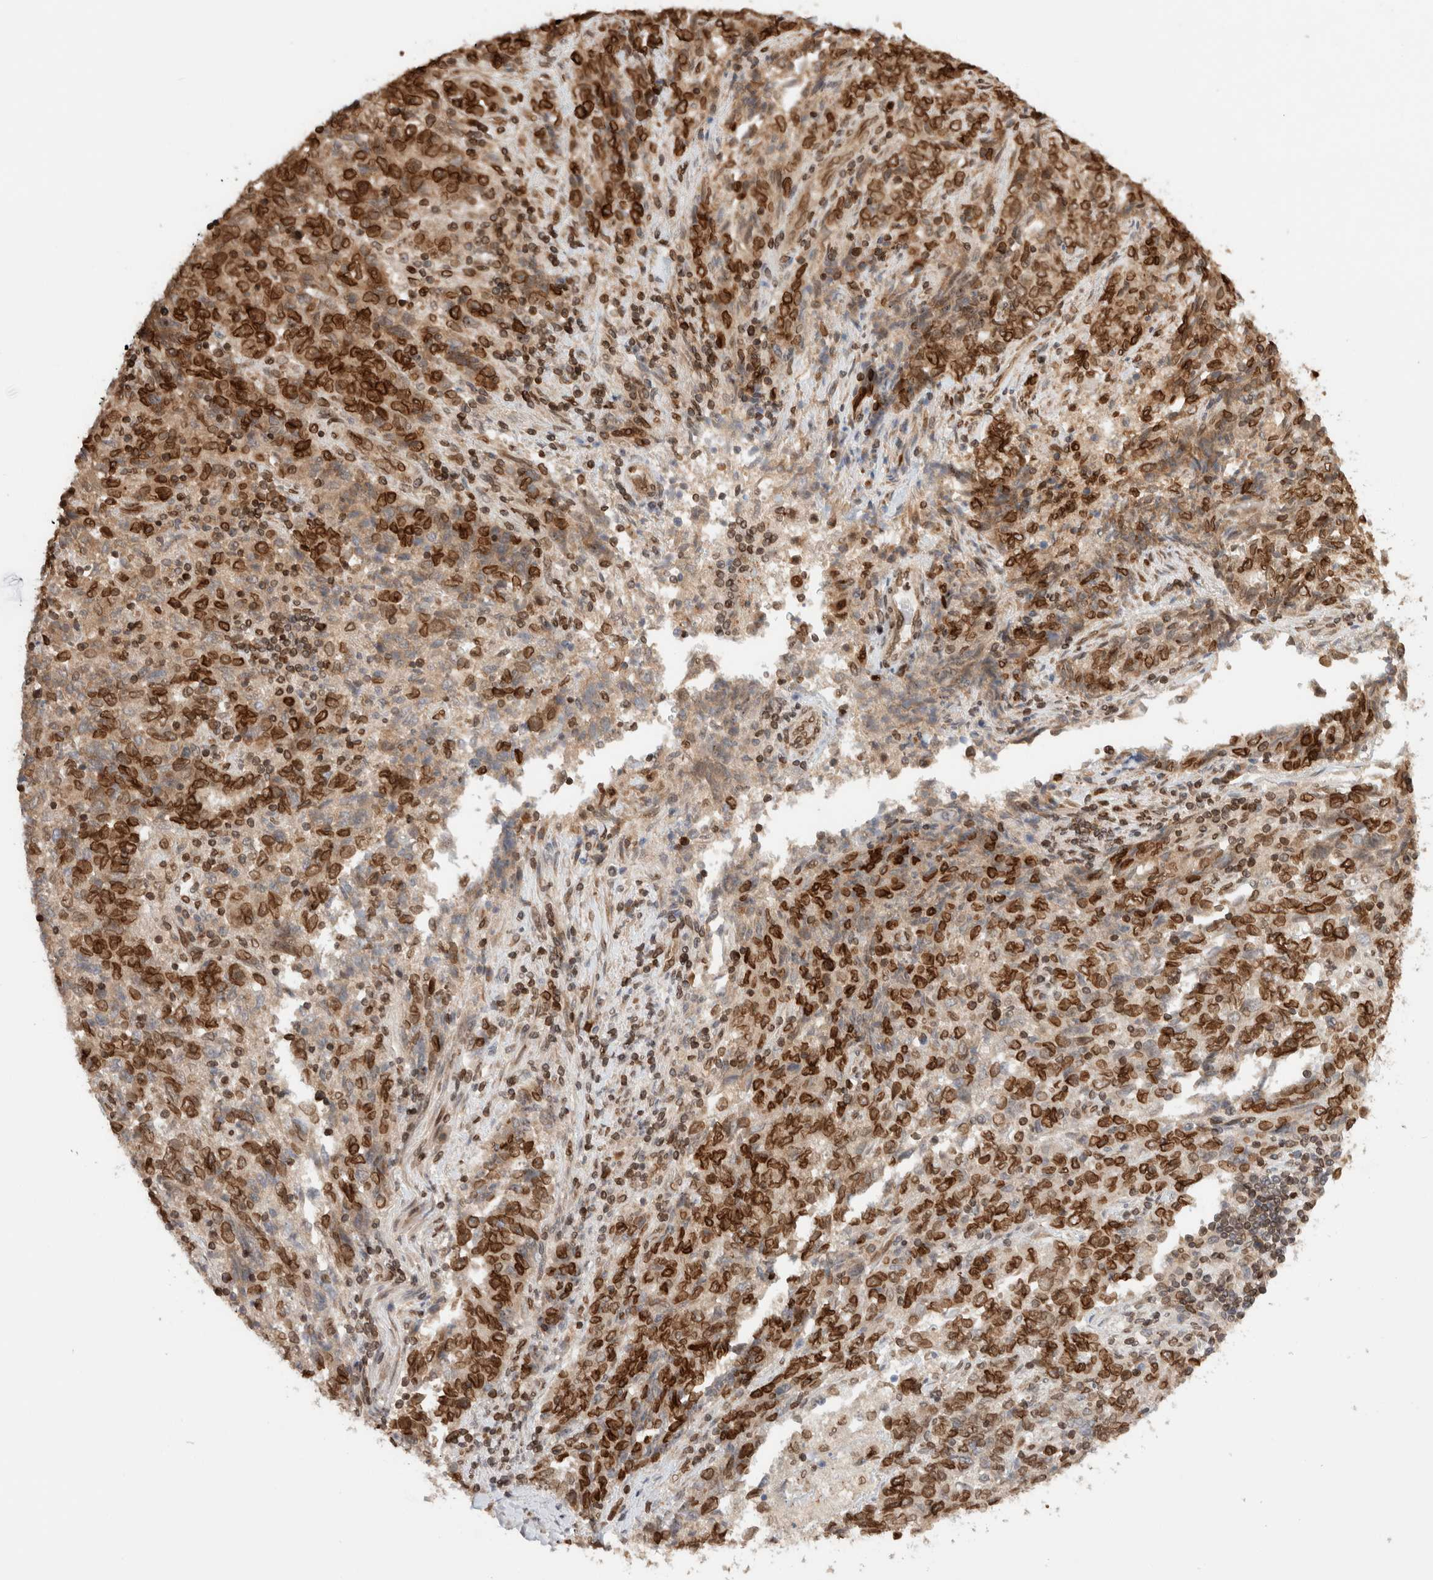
{"staining": {"intensity": "strong", "quantity": "25%-75%", "location": "cytoplasmic/membranous,nuclear"}, "tissue": "endometrial cancer", "cell_type": "Tumor cells", "image_type": "cancer", "snomed": [{"axis": "morphology", "description": "Adenocarcinoma, NOS"}, {"axis": "topography", "description": "Endometrium"}], "caption": "This histopathology image shows adenocarcinoma (endometrial) stained with IHC to label a protein in brown. The cytoplasmic/membranous and nuclear of tumor cells show strong positivity for the protein. Nuclei are counter-stained blue.", "gene": "TPR", "patient": {"sex": "female", "age": 80}}